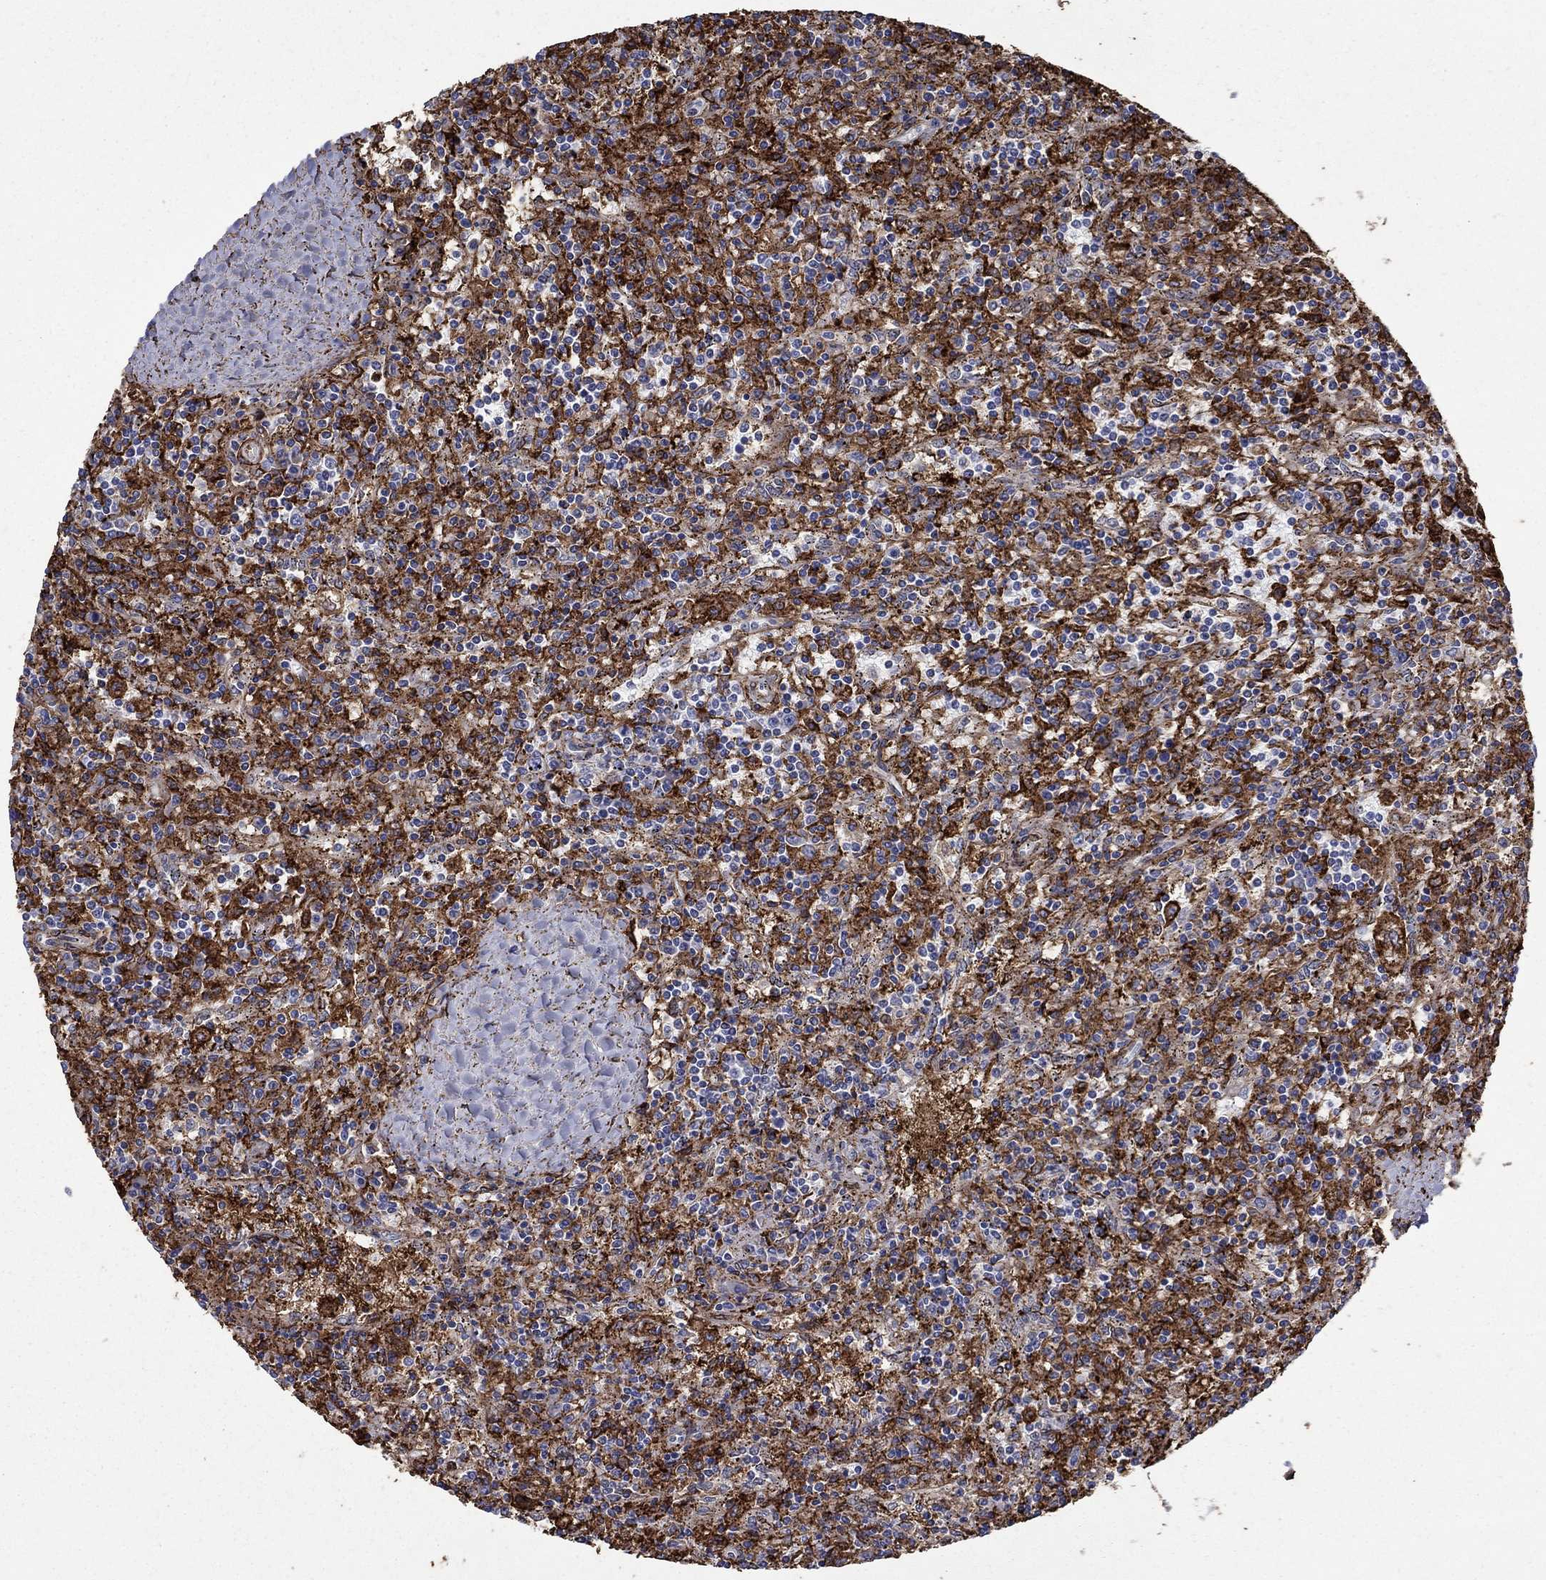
{"staining": {"intensity": "negative", "quantity": "none", "location": "none"}, "tissue": "lymphoma", "cell_type": "Tumor cells", "image_type": "cancer", "snomed": [{"axis": "morphology", "description": "Malignant lymphoma, non-Hodgkin's type, Low grade"}, {"axis": "topography", "description": "Spleen"}], "caption": "Immunohistochemical staining of lymphoma demonstrates no significant expression in tumor cells. (DAB IHC with hematoxylin counter stain).", "gene": "PLAU", "patient": {"sex": "male", "age": 62}}